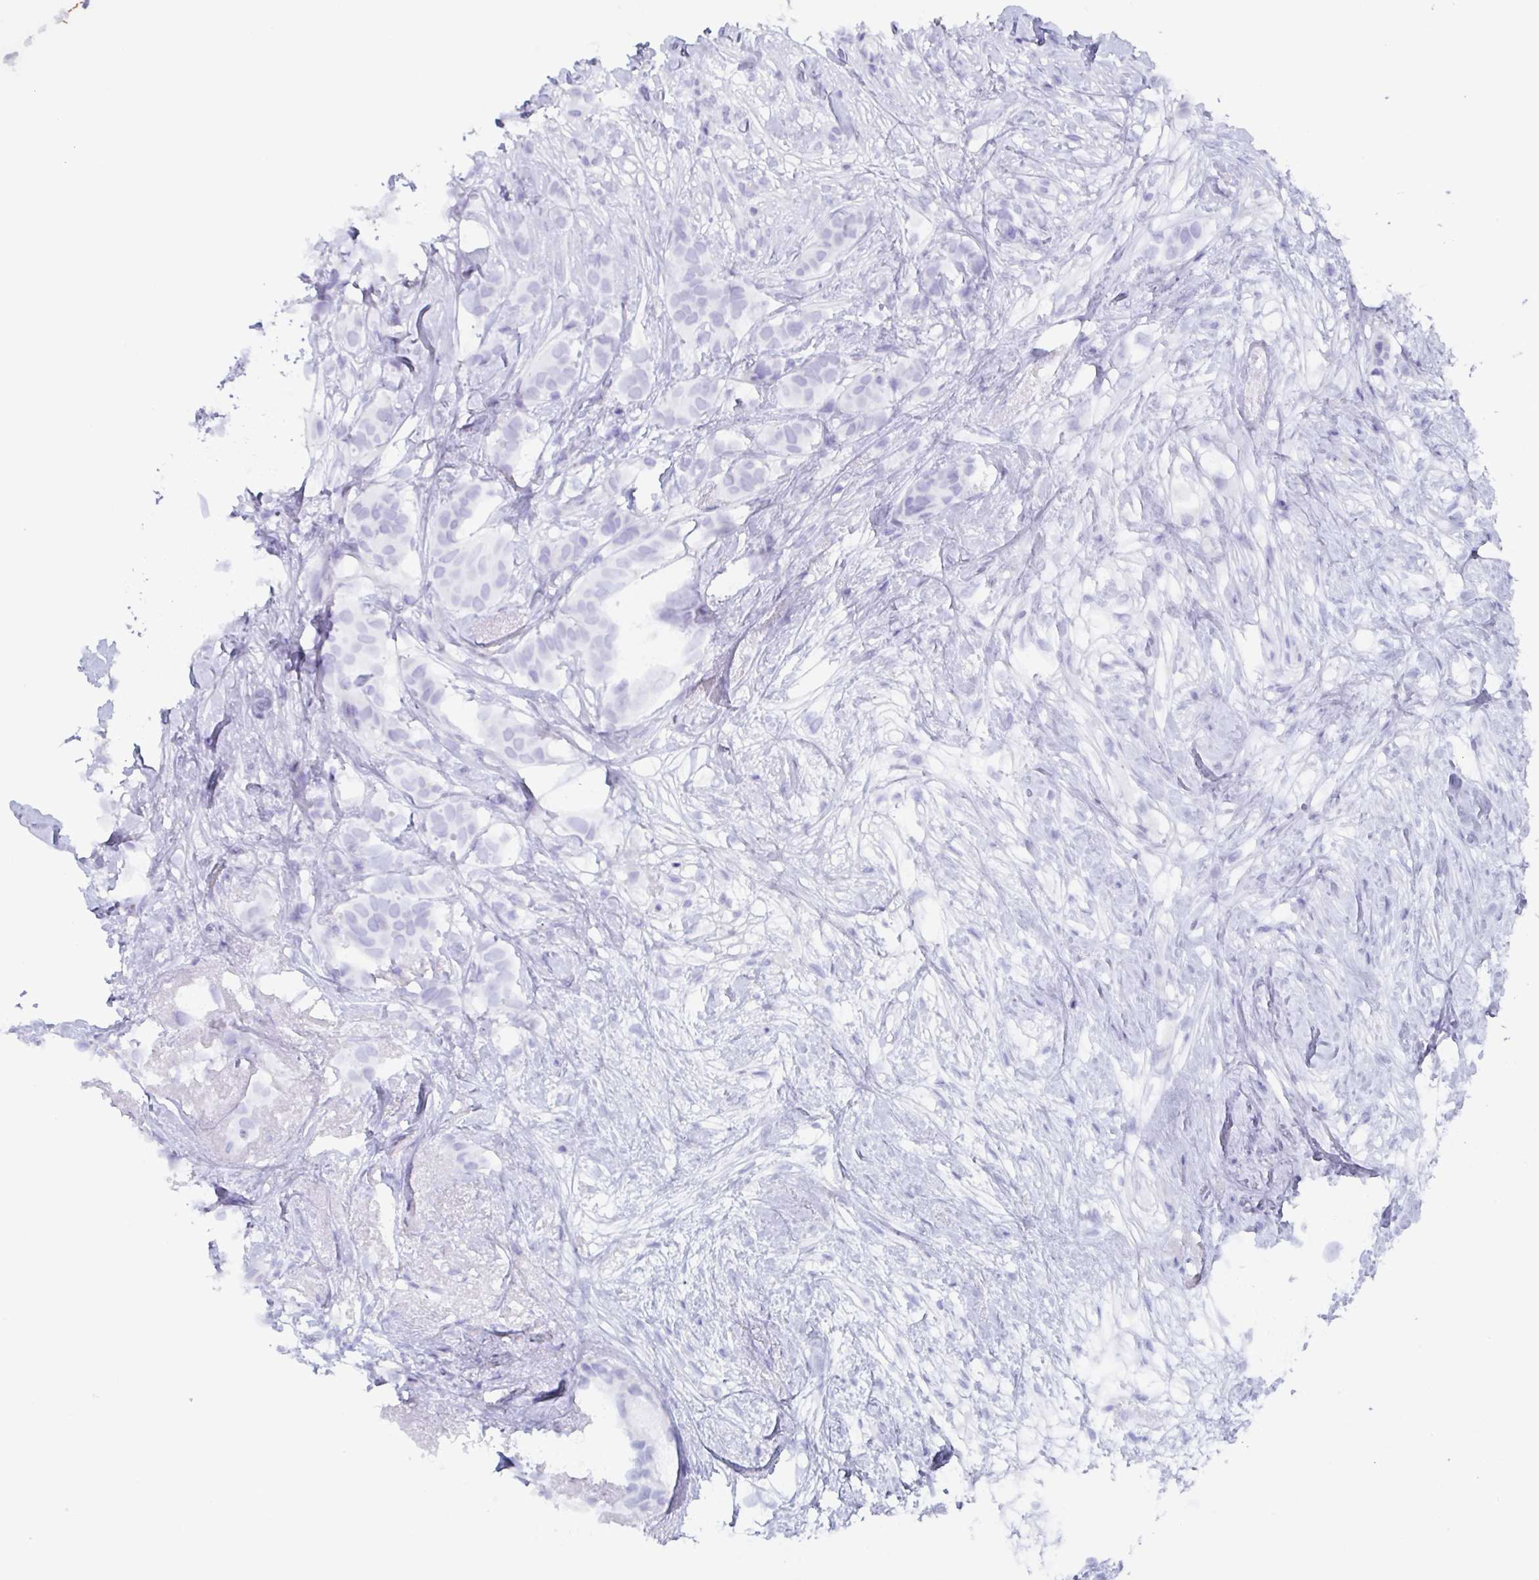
{"staining": {"intensity": "negative", "quantity": "none", "location": "none"}, "tissue": "breast cancer", "cell_type": "Tumor cells", "image_type": "cancer", "snomed": [{"axis": "morphology", "description": "Duct carcinoma"}, {"axis": "topography", "description": "Breast"}], "caption": "Image shows no protein staining in tumor cells of breast cancer (invasive ductal carcinoma) tissue.", "gene": "AGFG2", "patient": {"sex": "female", "age": 62}}